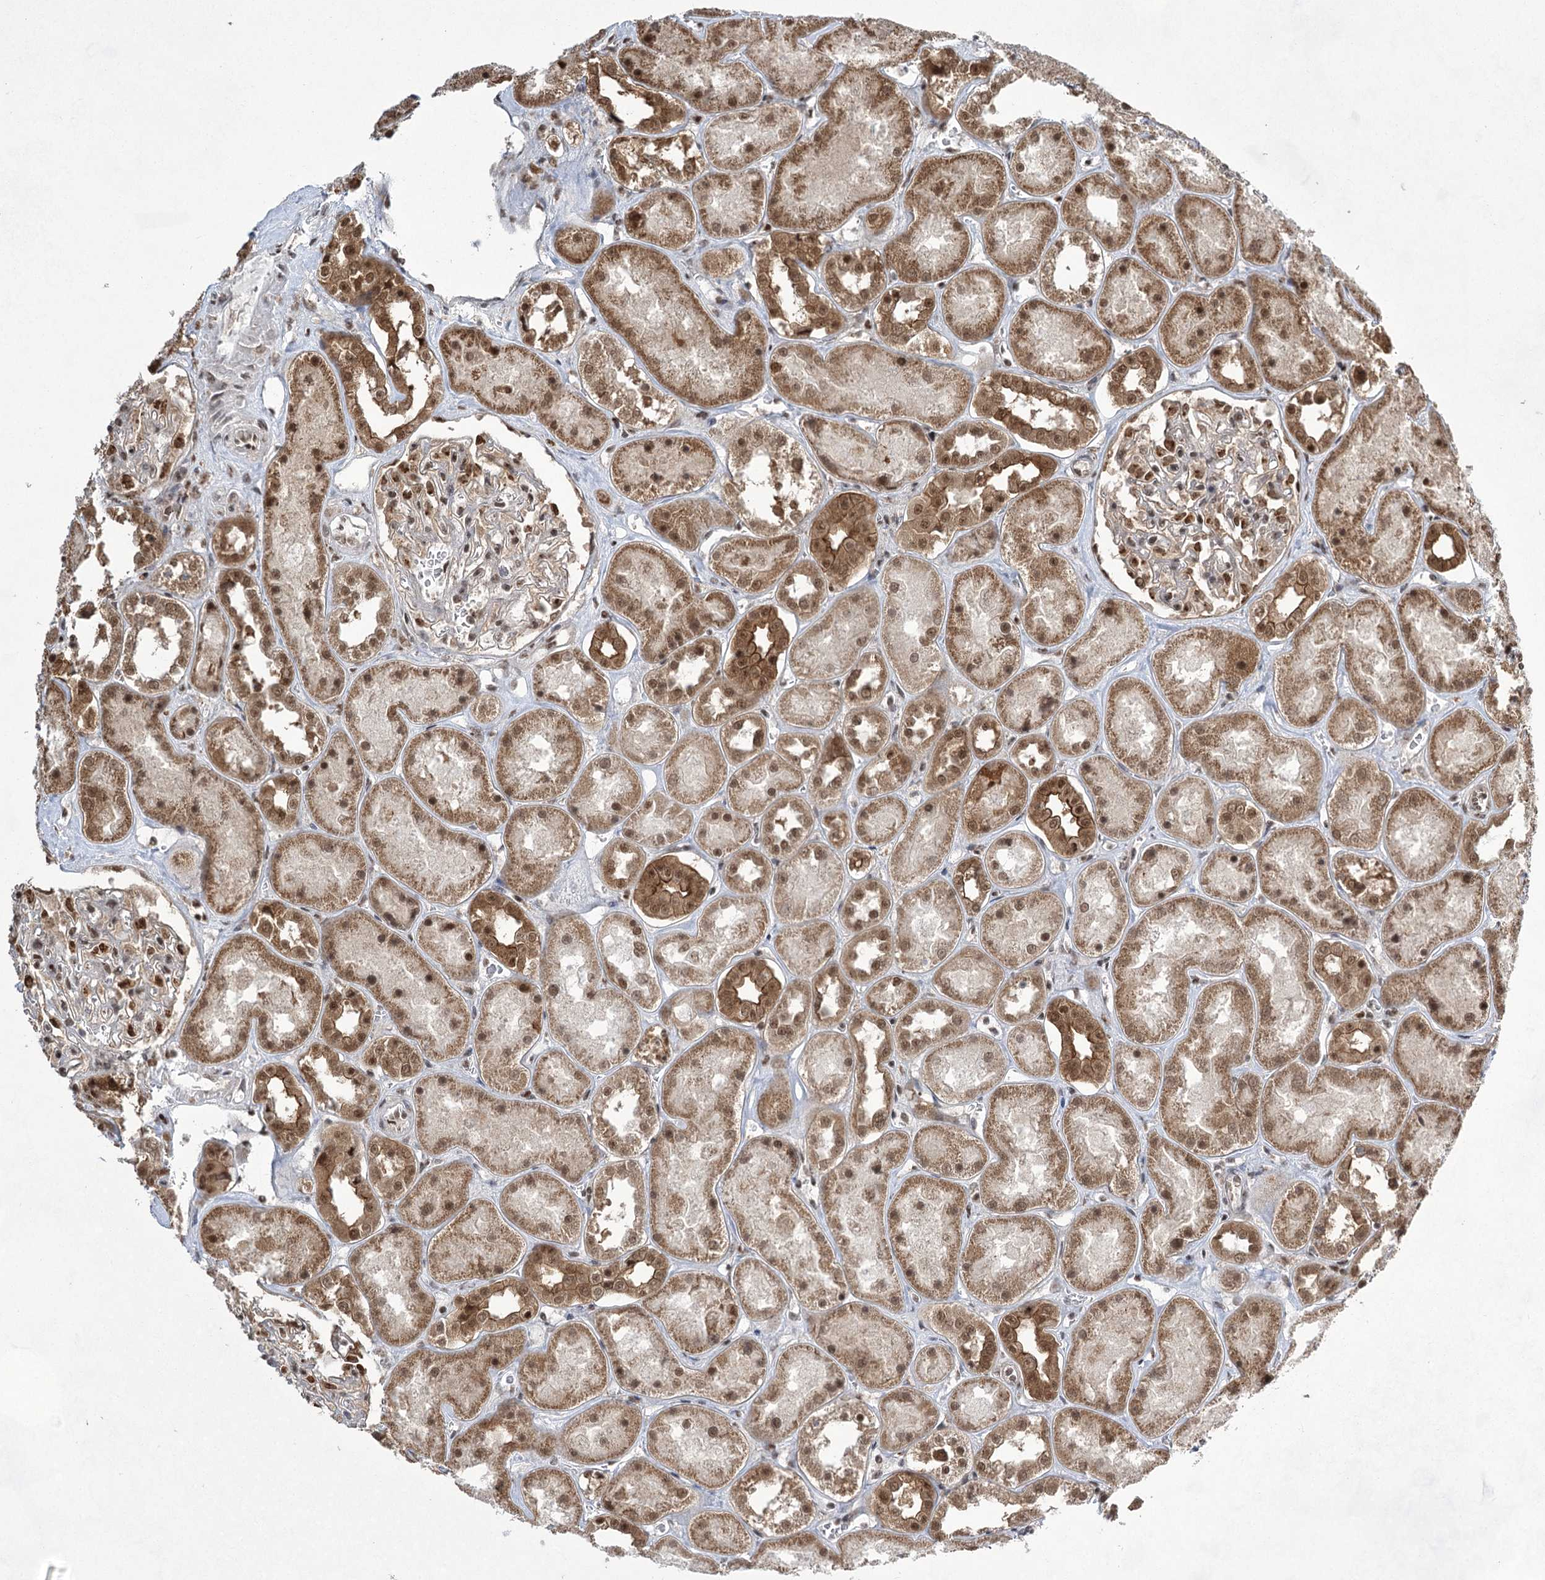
{"staining": {"intensity": "moderate", "quantity": "25%-75%", "location": "nuclear"}, "tissue": "kidney", "cell_type": "Cells in glomeruli", "image_type": "normal", "snomed": [{"axis": "morphology", "description": "Normal tissue, NOS"}, {"axis": "topography", "description": "Kidney"}], "caption": "Kidney stained with DAB IHC displays medium levels of moderate nuclear positivity in approximately 25%-75% of cells in glomeruli.", "gene": "ZCCHC8", "patient": {"sex": "male", "age": 70}}